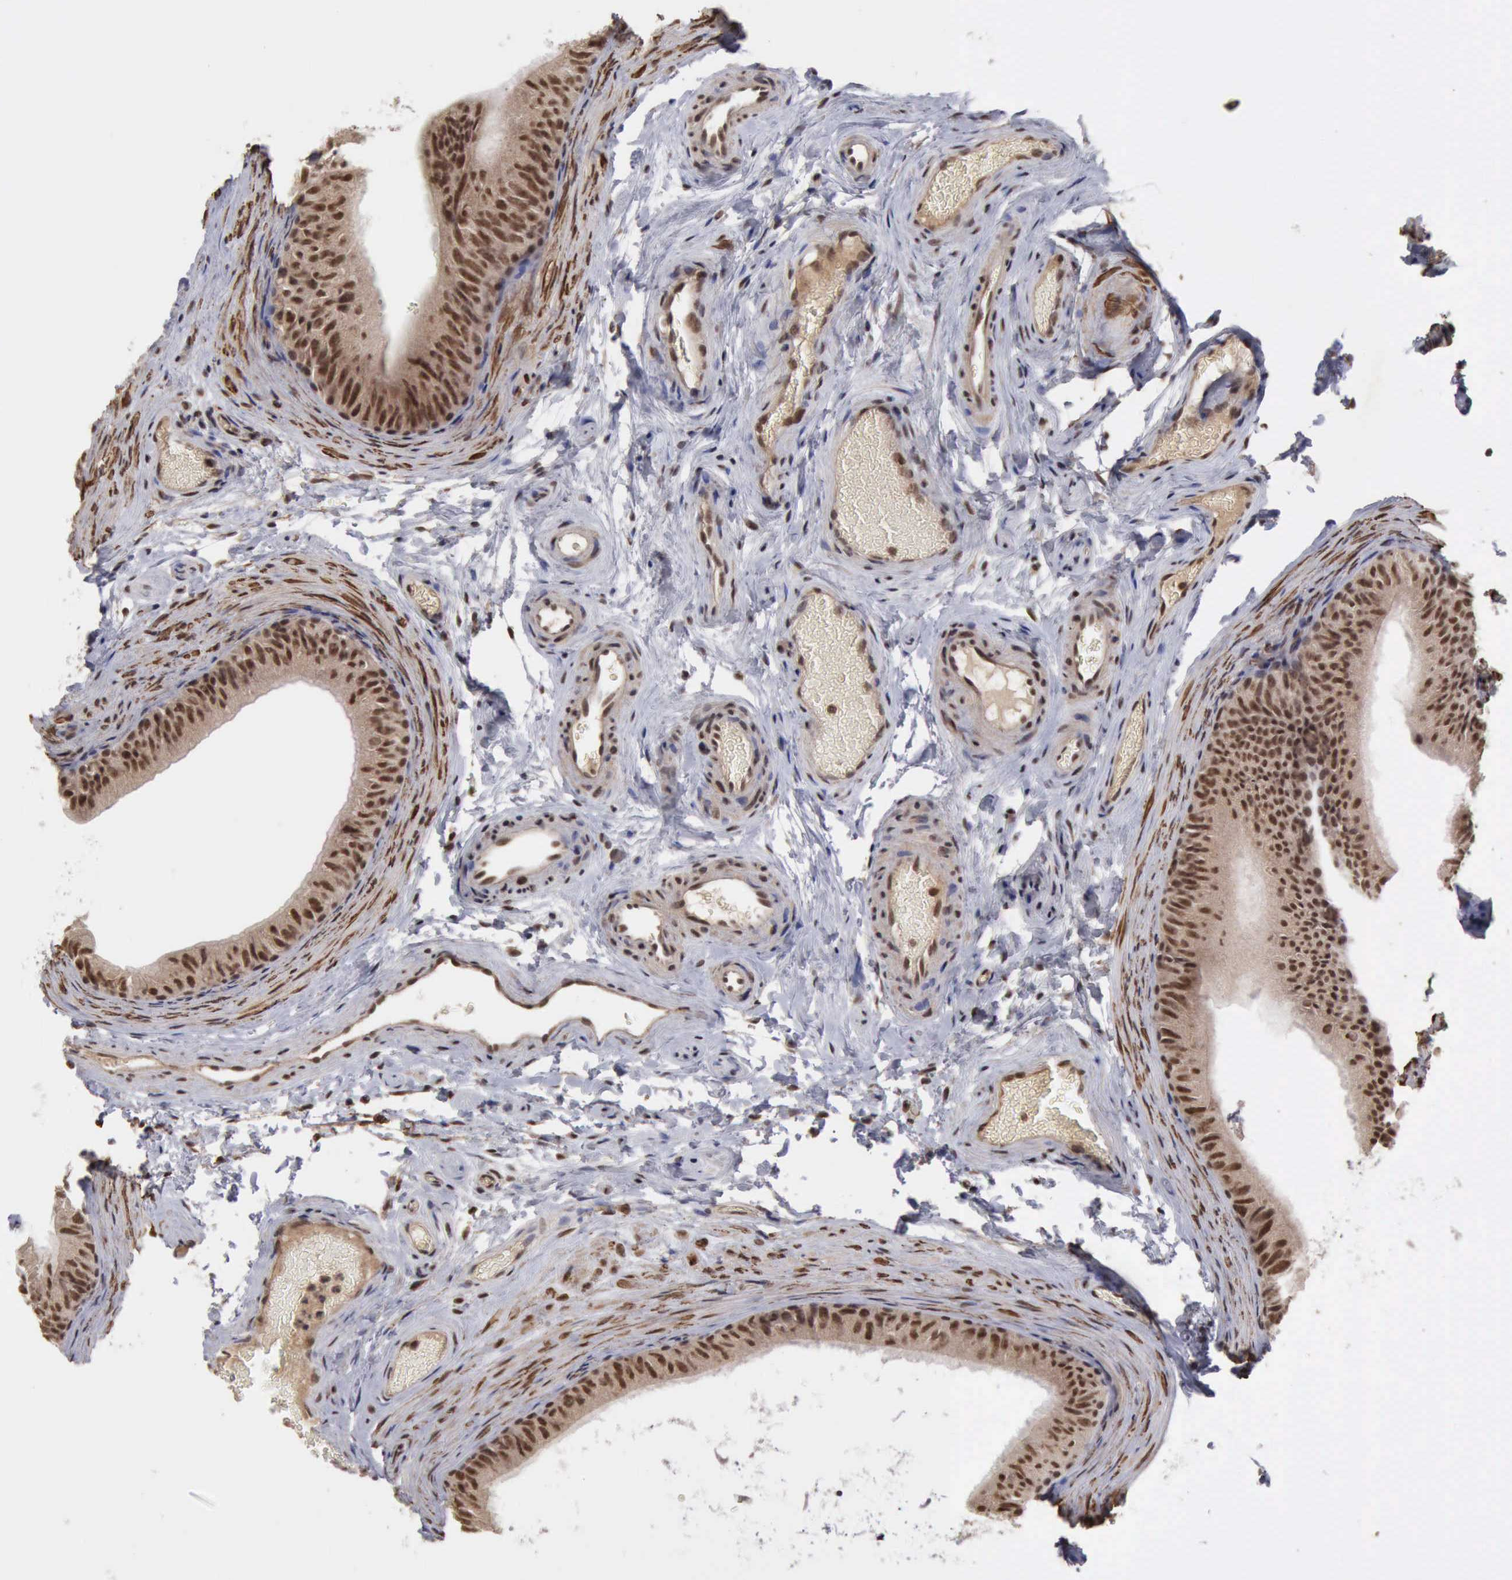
{"staining": {"intensity": "moderate", "quantity": "25%-75%", "location": "cytoplasmic/membranous,nuclear"}, "tissue": "epididymis", "cell_type": "Glandular cells", "image_type": "normal", "snomed": [{"axis": "morphology", "description": "Normal tissue, NOS"}, {"axis": "topography", "description": "Testis"}, {"axis": "topography", "description": "Epididymis"}], "caption": "Normal epididymis reveals moderate cytoplasmic/membranous,nuclear expression in about 25%-75% of glandular cells.", "gene": "CDKN2A", "patient": {"sex": "male", "age": 36}}